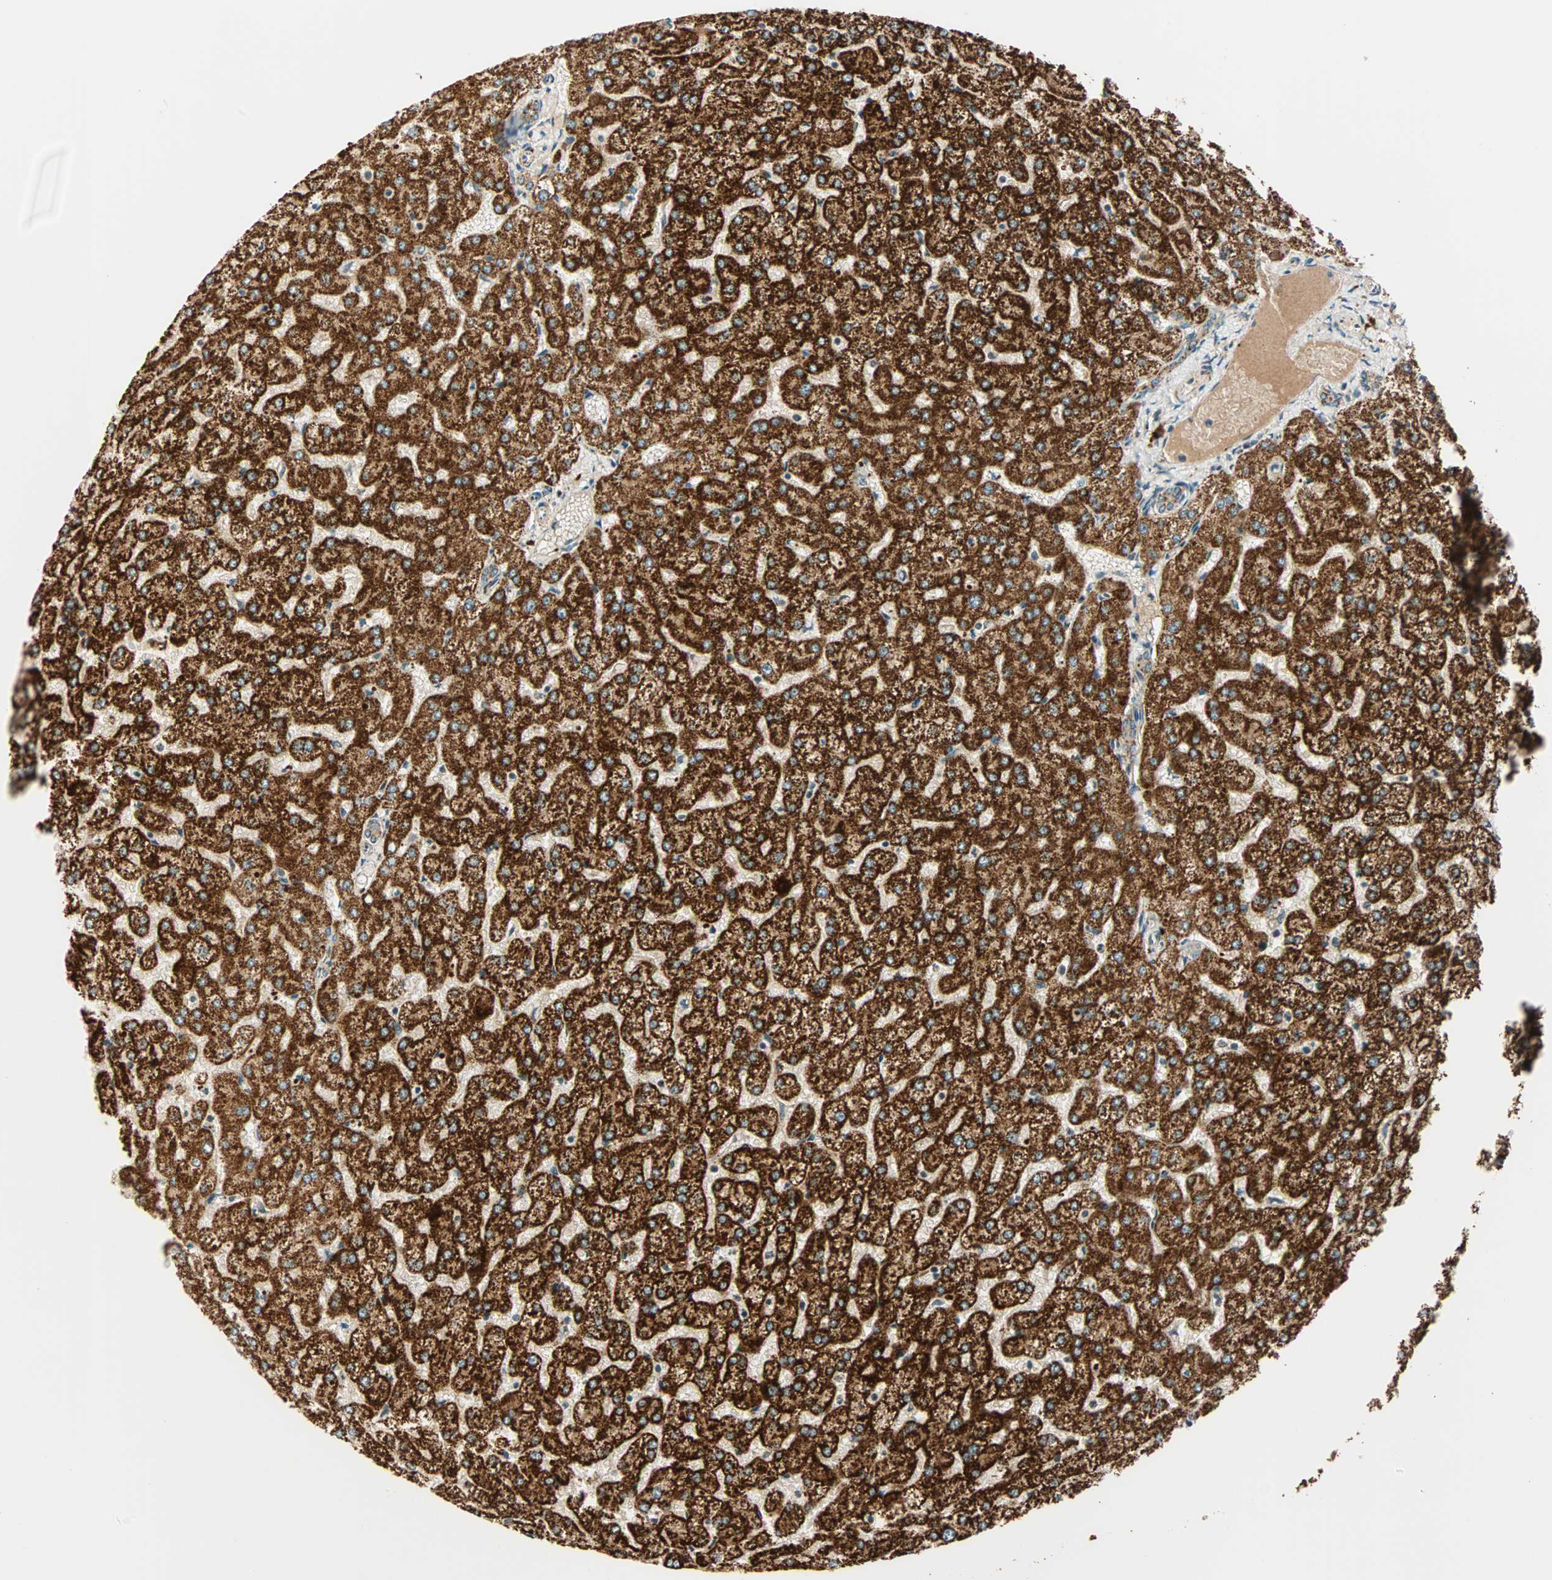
{"staining": {"intensity": "negative", "quantity": "none", "location": "none"}, "tissue": "liver", "cell_type": "Cholangiocytes", "image_type": "normal", "snomed": [{"axis": "morphology", "description": "Normal tissue, NOS"}, {"axis": "topography", "description": "Liver"}], "caption": "This is an IHC image of unremarkable liver. There is no staining in cholangiocytes.", "gene": "SPRY4", "patient": {"sex": "female", "age": 32}}